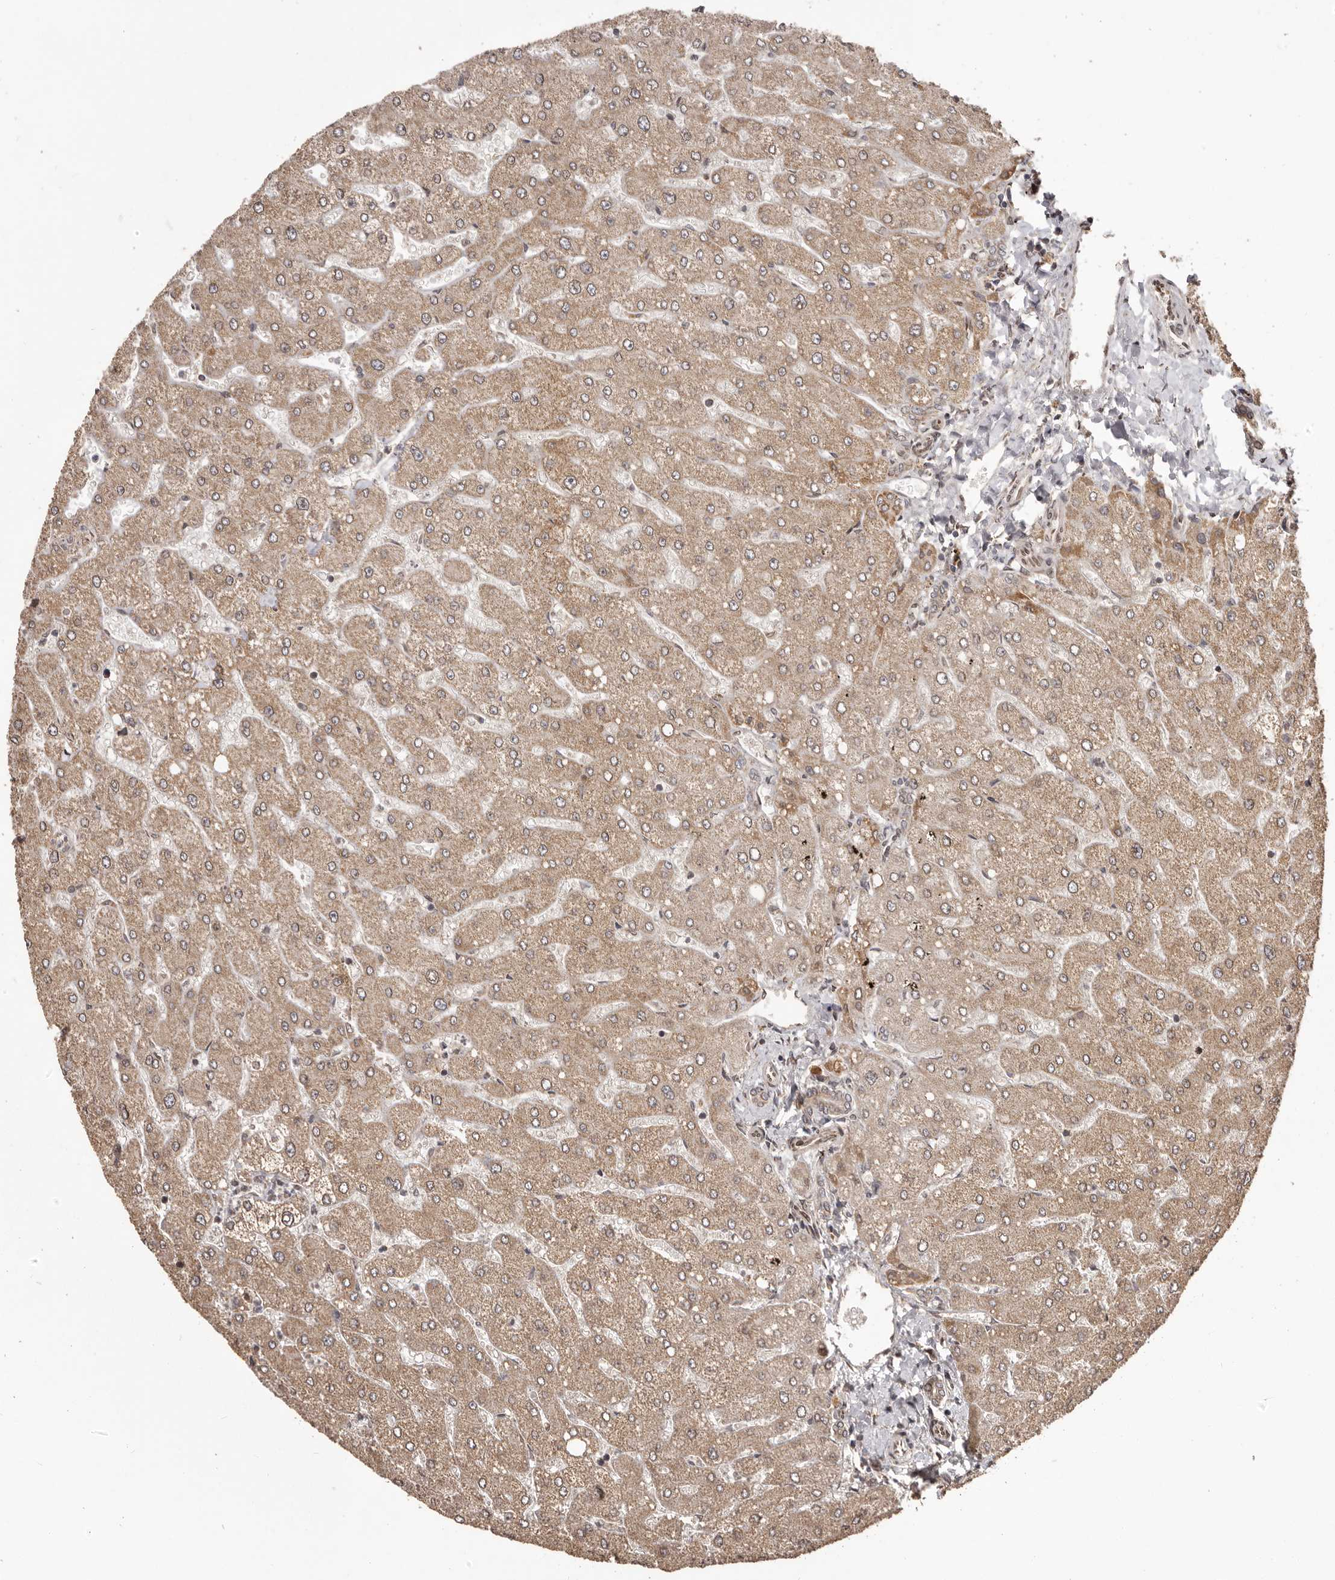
{"staining": {"intensity": "weak", "quantity": ">75%", "location": "cytoplasmic/membranous"}, "tissue": "liver", "cell_type": "Cholangiocytes", "image_type": "normal", "snomed": [{"axis": "morphology", "description": "Normal tissue, NOS"}, {"axis": "topography", "description": "Liver"}], "caption": "Weak cytoplasmic/membranous staining is present in about >75% of cholangiocytes in benign liver. Using DAB (brown) and hematoxylin (blue) stains, captured at high magnification using brightfield microscopy.", "gene": "CHRM2", "patient": {"sex": "male", "age": 55}}